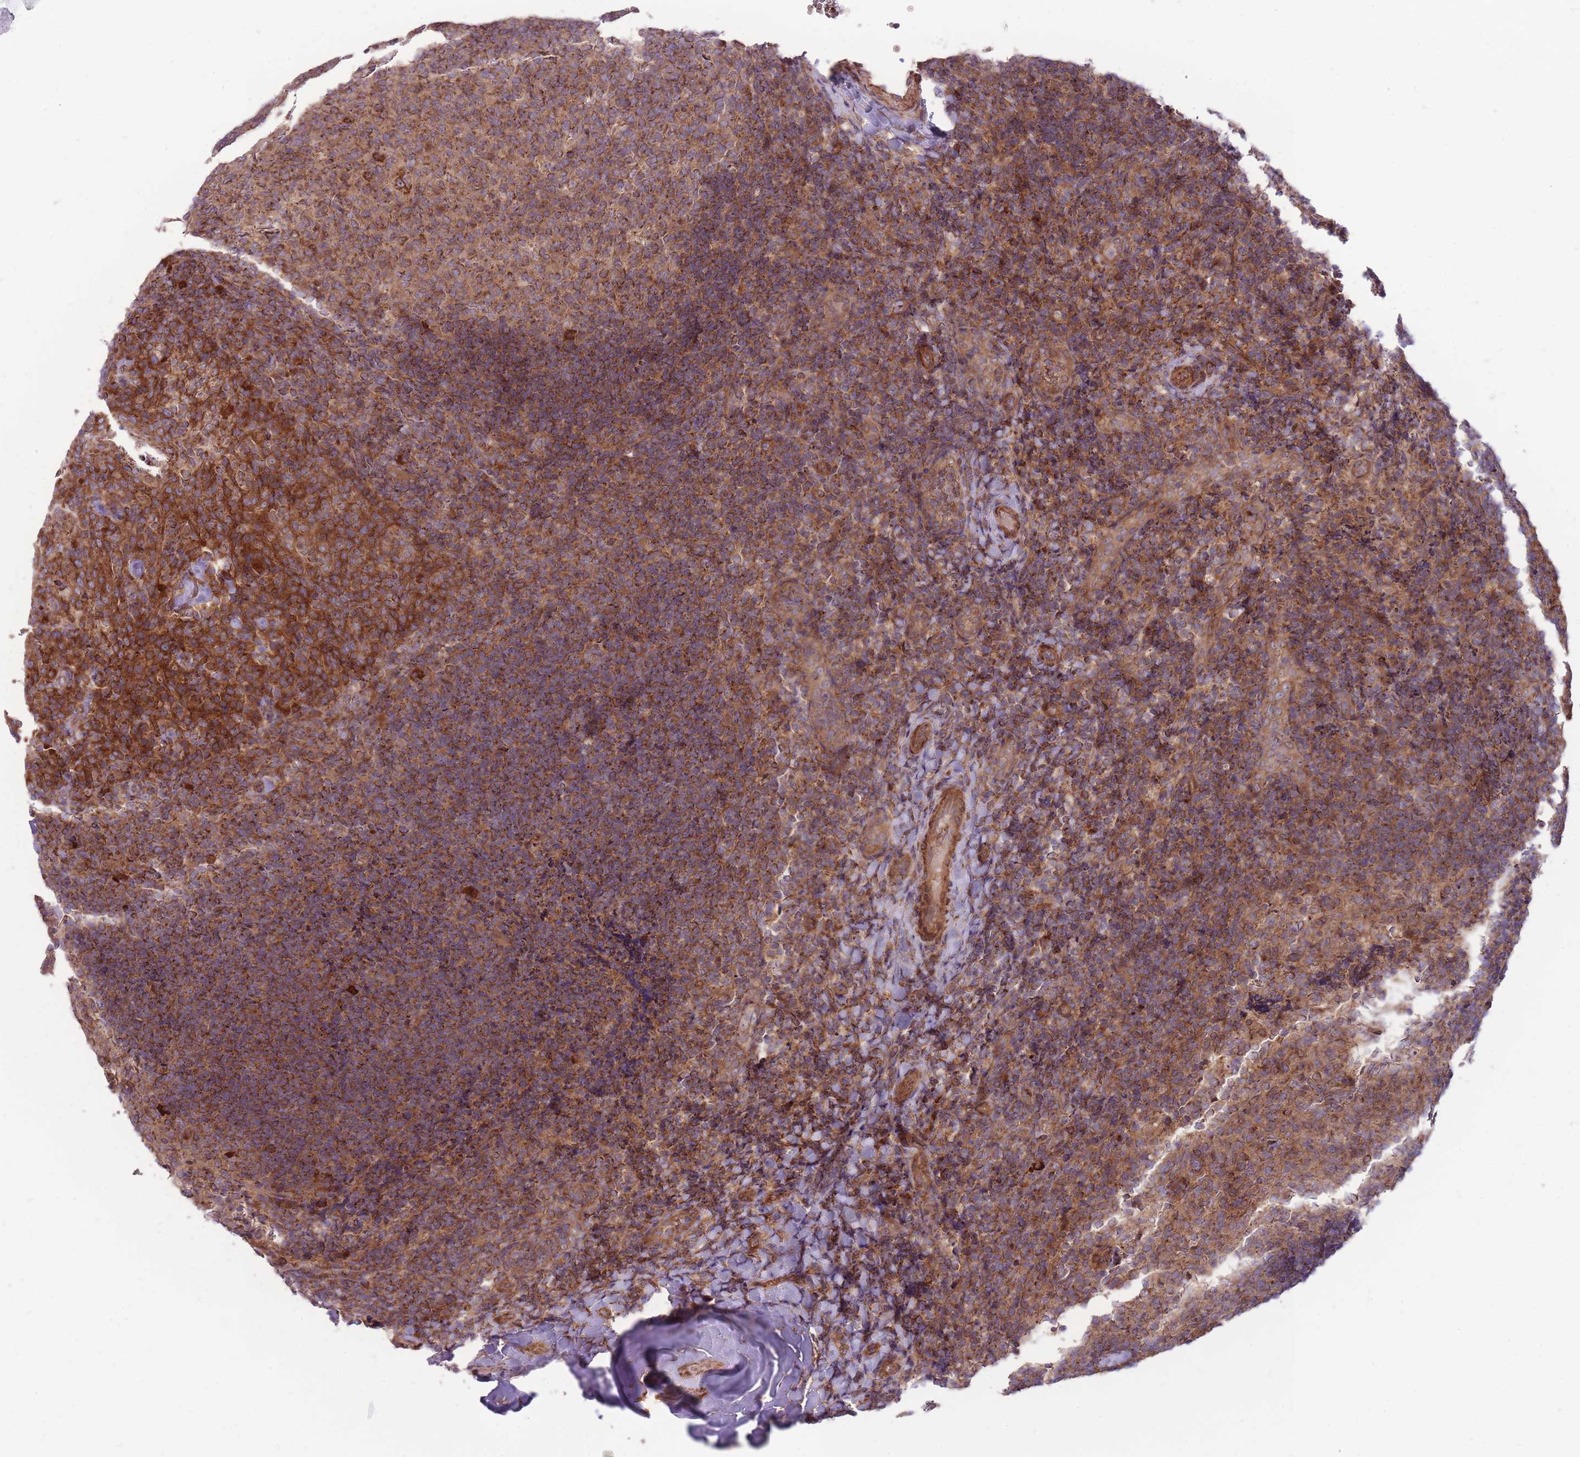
{"staining": {"intensity": "moderate", "quantity": ">75%", "location": "cytoplasmic/membranous"}, "tissue": "tonsil", "cell_type": "Germinal center cells", "image_type": "normal", "snomed": [{"axis": "morphology", "description": "Normal tissue, NOS"}, {"axis": "topography", "description": "Tonsil"}], "caption": "An immunohistochemistry (IHC) image of normal tissue is shown. Protein staining in brown shows moderate cytoplasmic/membranous positivity in tonsil within germinal center cells. The staining was performed using DAB (3,3'-diaminobenzidine), with brown indicating positive protein expression. Nuclei are stained blue with hematoxylin.", "gene": "ANKRD10", "patient": {"sex": "female", "age": 10}}